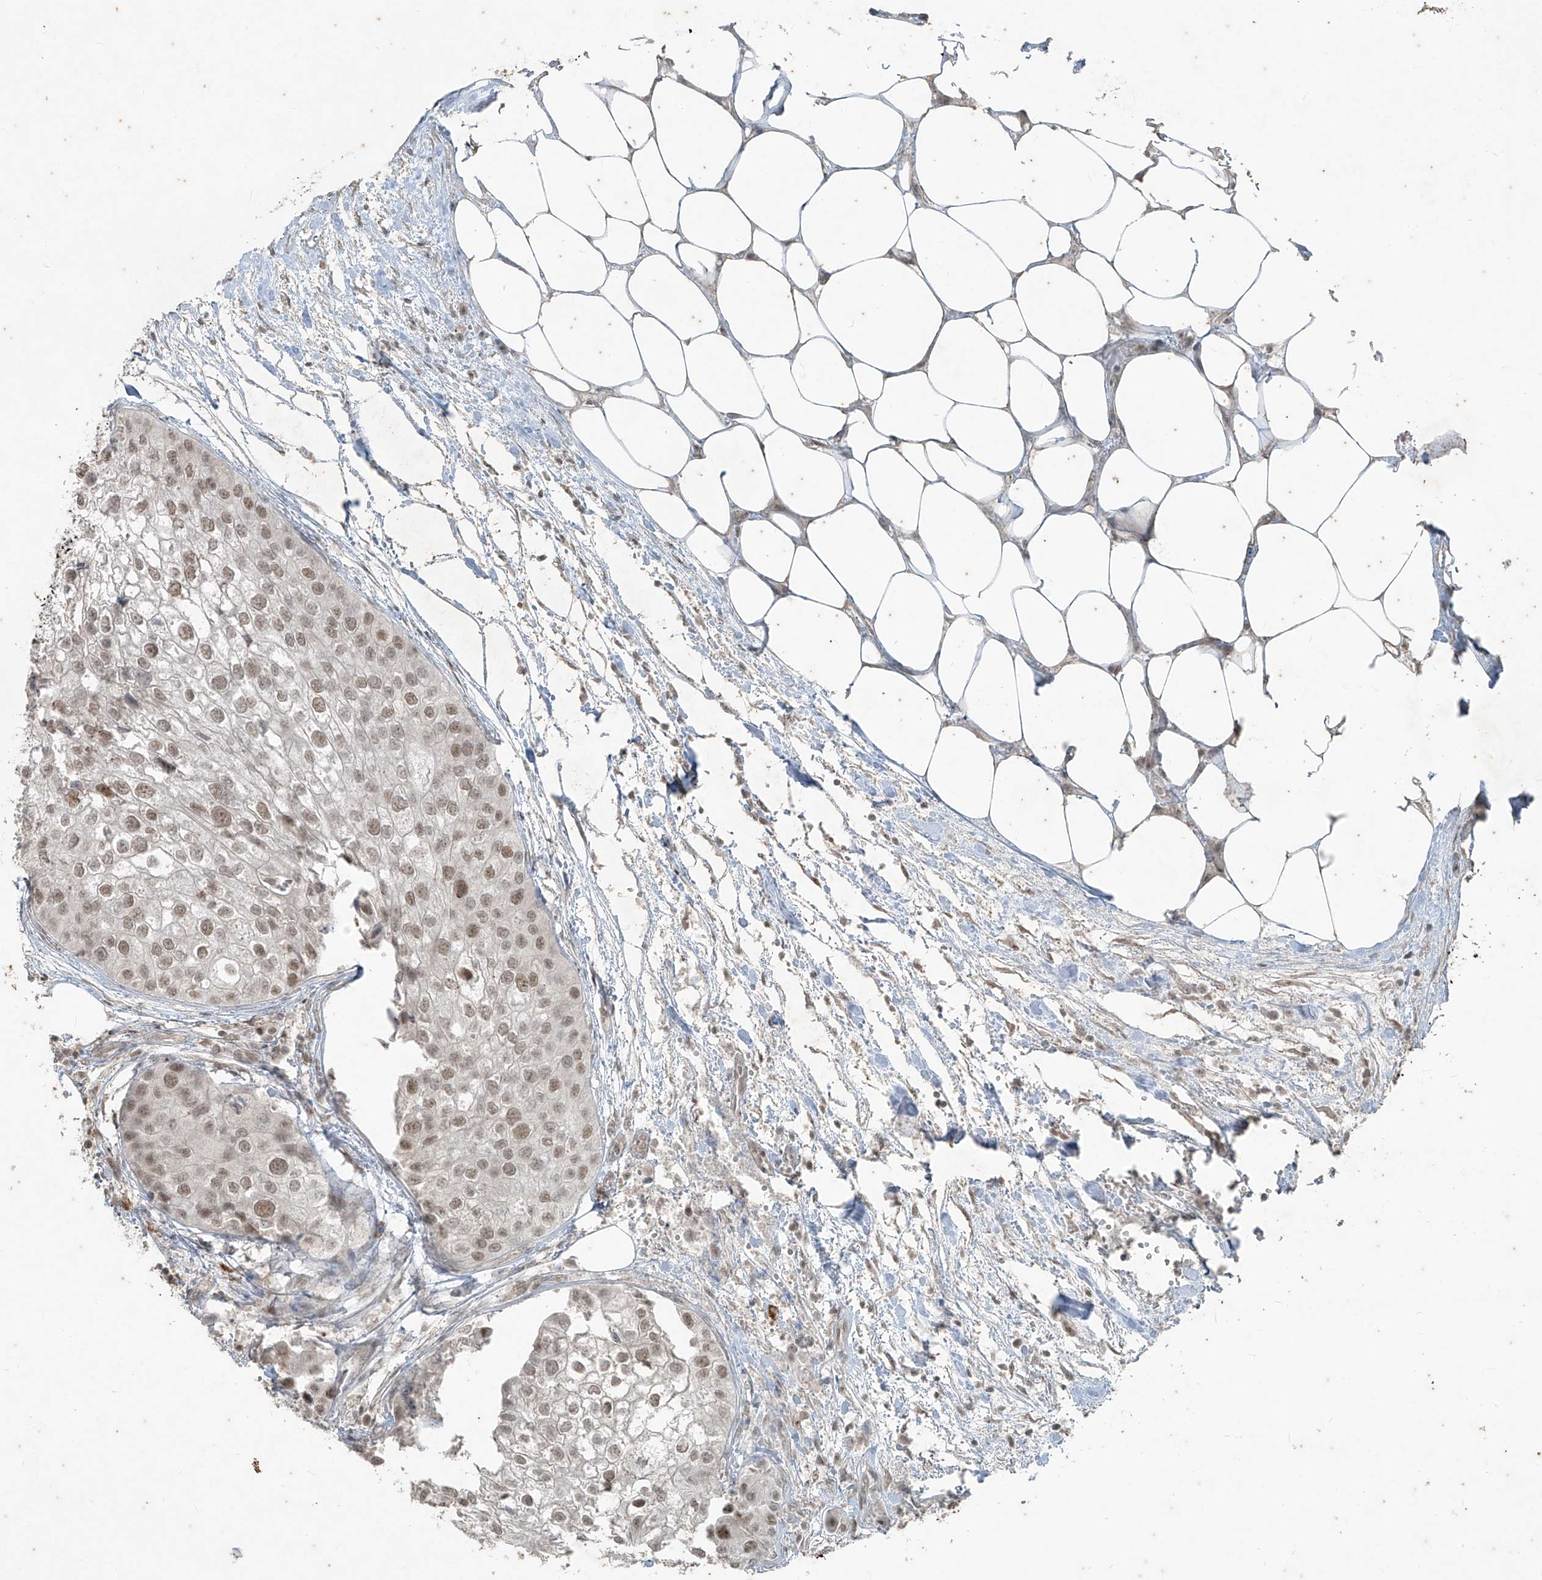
{"staining": {"intensity": "weak", "quantity": ">75%", "location": "nuclear"}, "tissue": "urothelial cancer", "cell_type": "Tumor cells", "image_type": "cancer", "snomed": [{"axis": "morphology", "description": "Urothelial carcinoma, High grade"}, {"axis": "topography", "description": "Urinary bladder"}], "caption": "Immunohistochemical staining of human urothelial carcinoma (high-grade) displays low levels of weak nuclear protein positivity in approximately >75% of tumor cells.", "gene": "ZNF354B", "patient": {"sex": "male", "age": 64}}